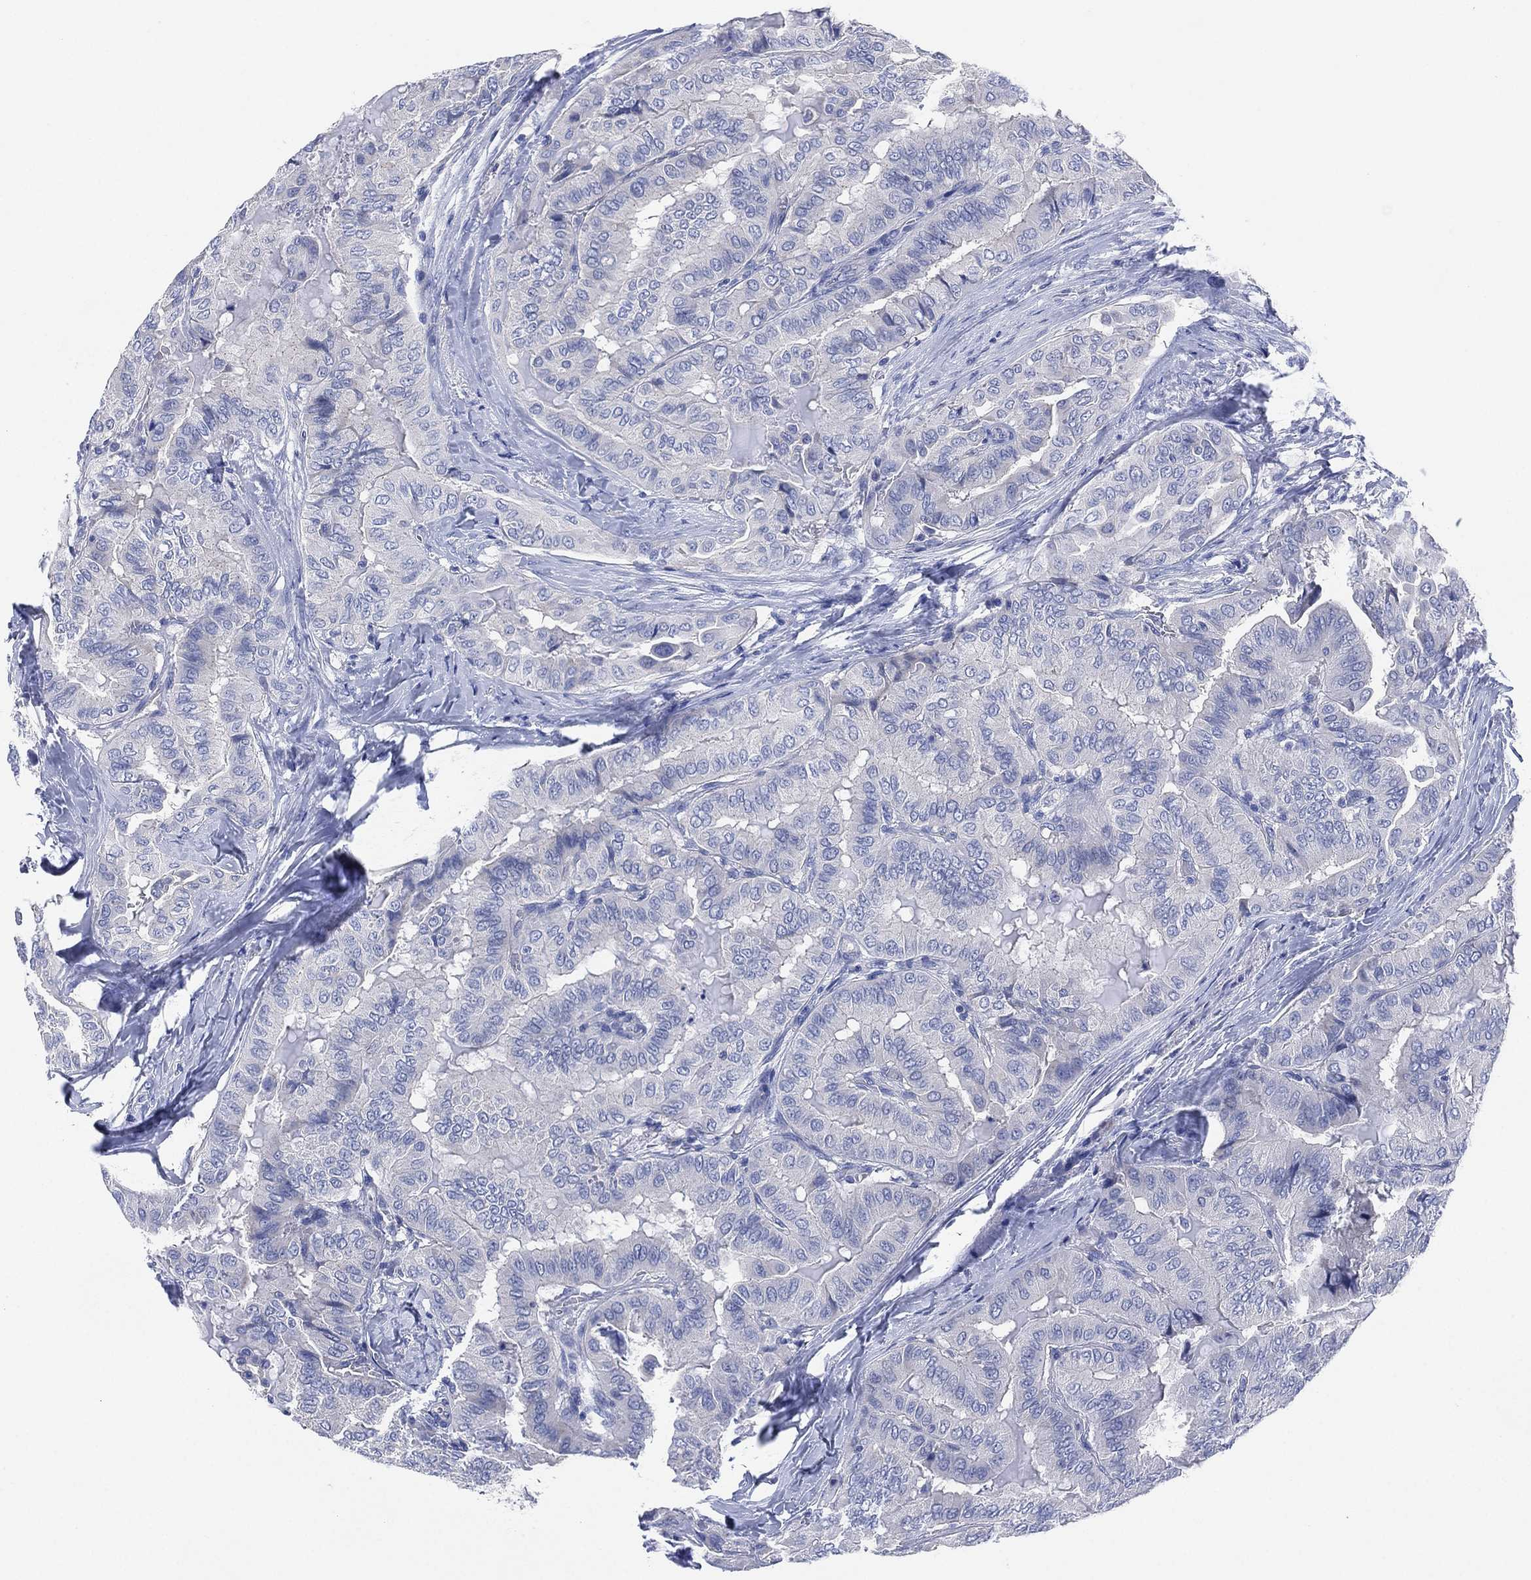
{"staining": {"intensity": "negative", "quantity": "none", "location": "none"}, "tissue": "thyroid cancer", "cell_type": "Tumor cells", "image_type": "cancer", "snomed": [{"axis": "morphology", "description": "Papillary adenocarcinoma, NOS"}, {"axis": "topography", "description": "Thyroid gland"}], "caption": "Histopathology image shows no significant protein staining in tumor cells of thyroid cancer.", "gene": "CHRNA3", "patient": {"sex": "female", "age": 68}}